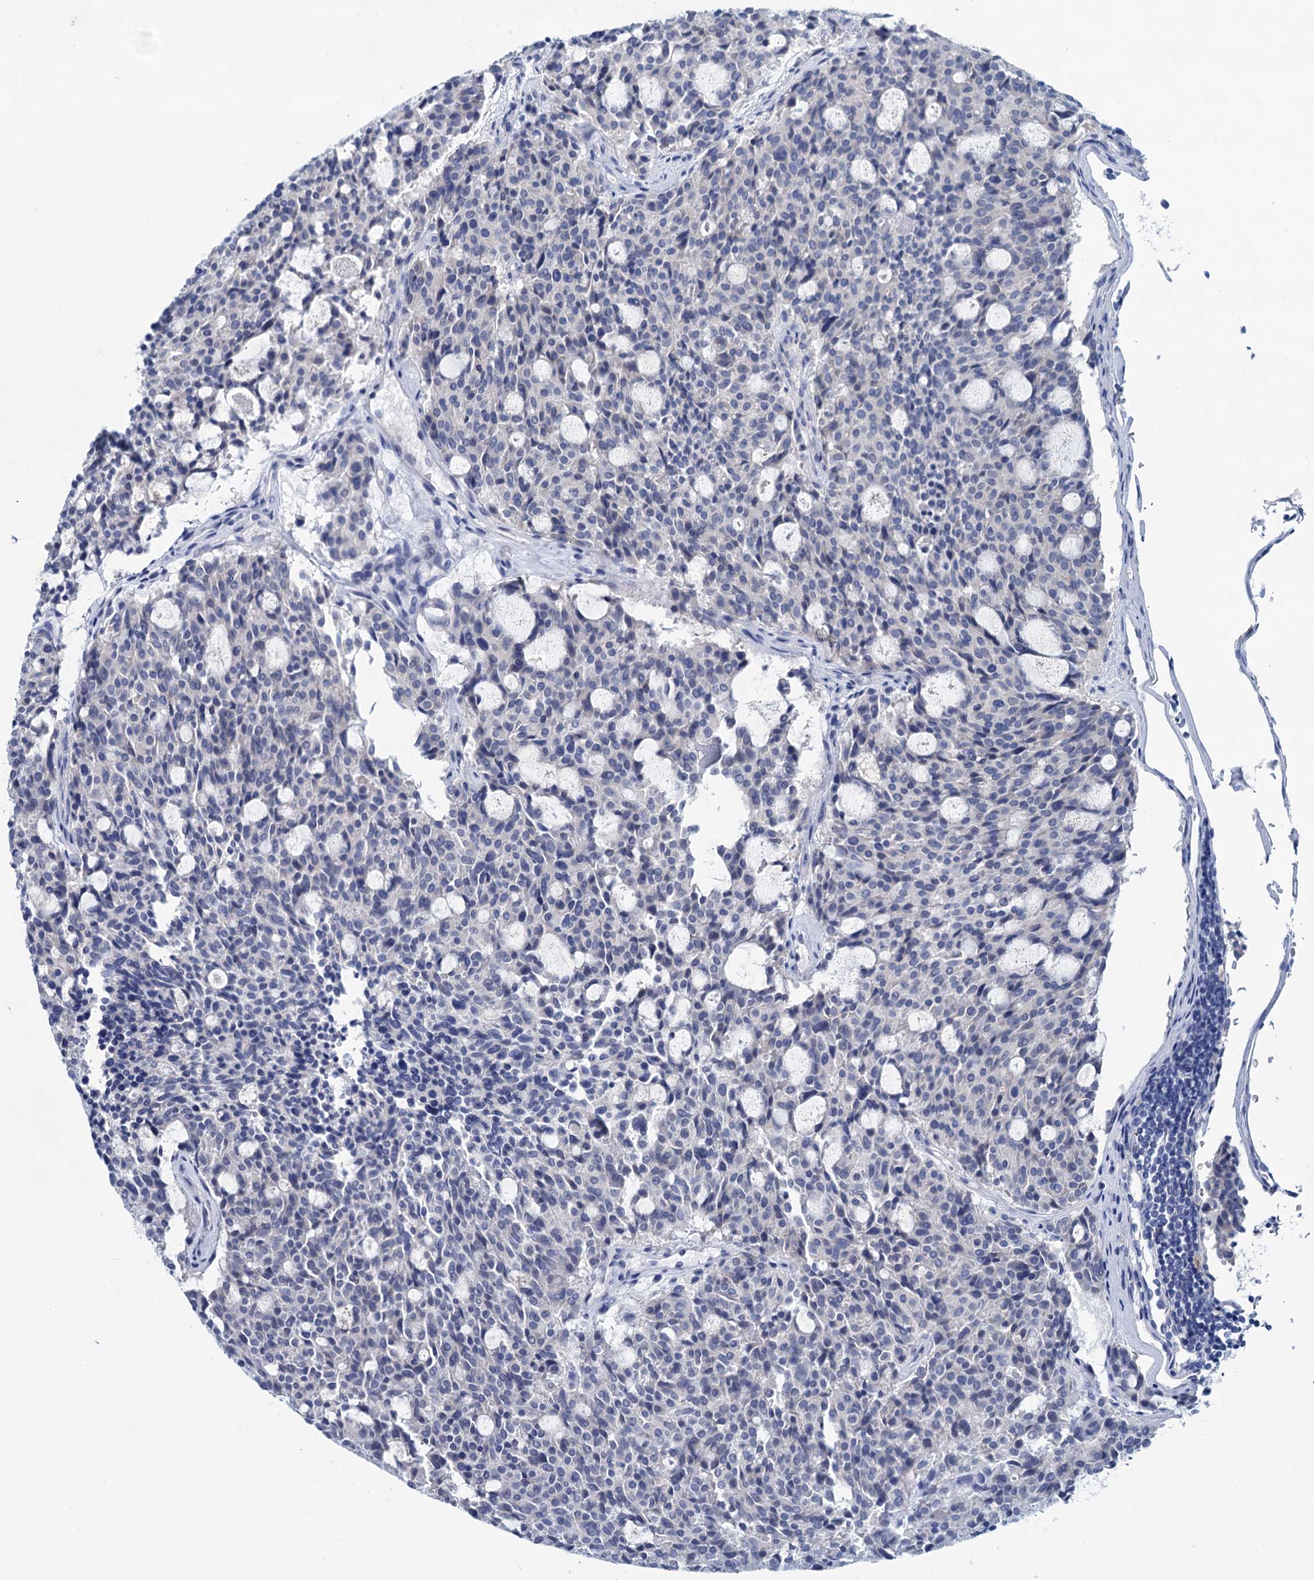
{"staining": {"intensity": "negative", "quantity": "none", "location": "none"}, "tissue": "carcinoid", "cell_type": "Tumor cells", "image_type": "cancer", "snomed": [{"axis": "morphology", "description": "Carcinoid, malignant, NOS"}, {"axis": "topography", "description": "Pancreas"}], "caption": "Tumor cells show no significant positivity in carcinoid.", "gene": "MYOZ3", "patient": {"sex": "female", "age": 54}}